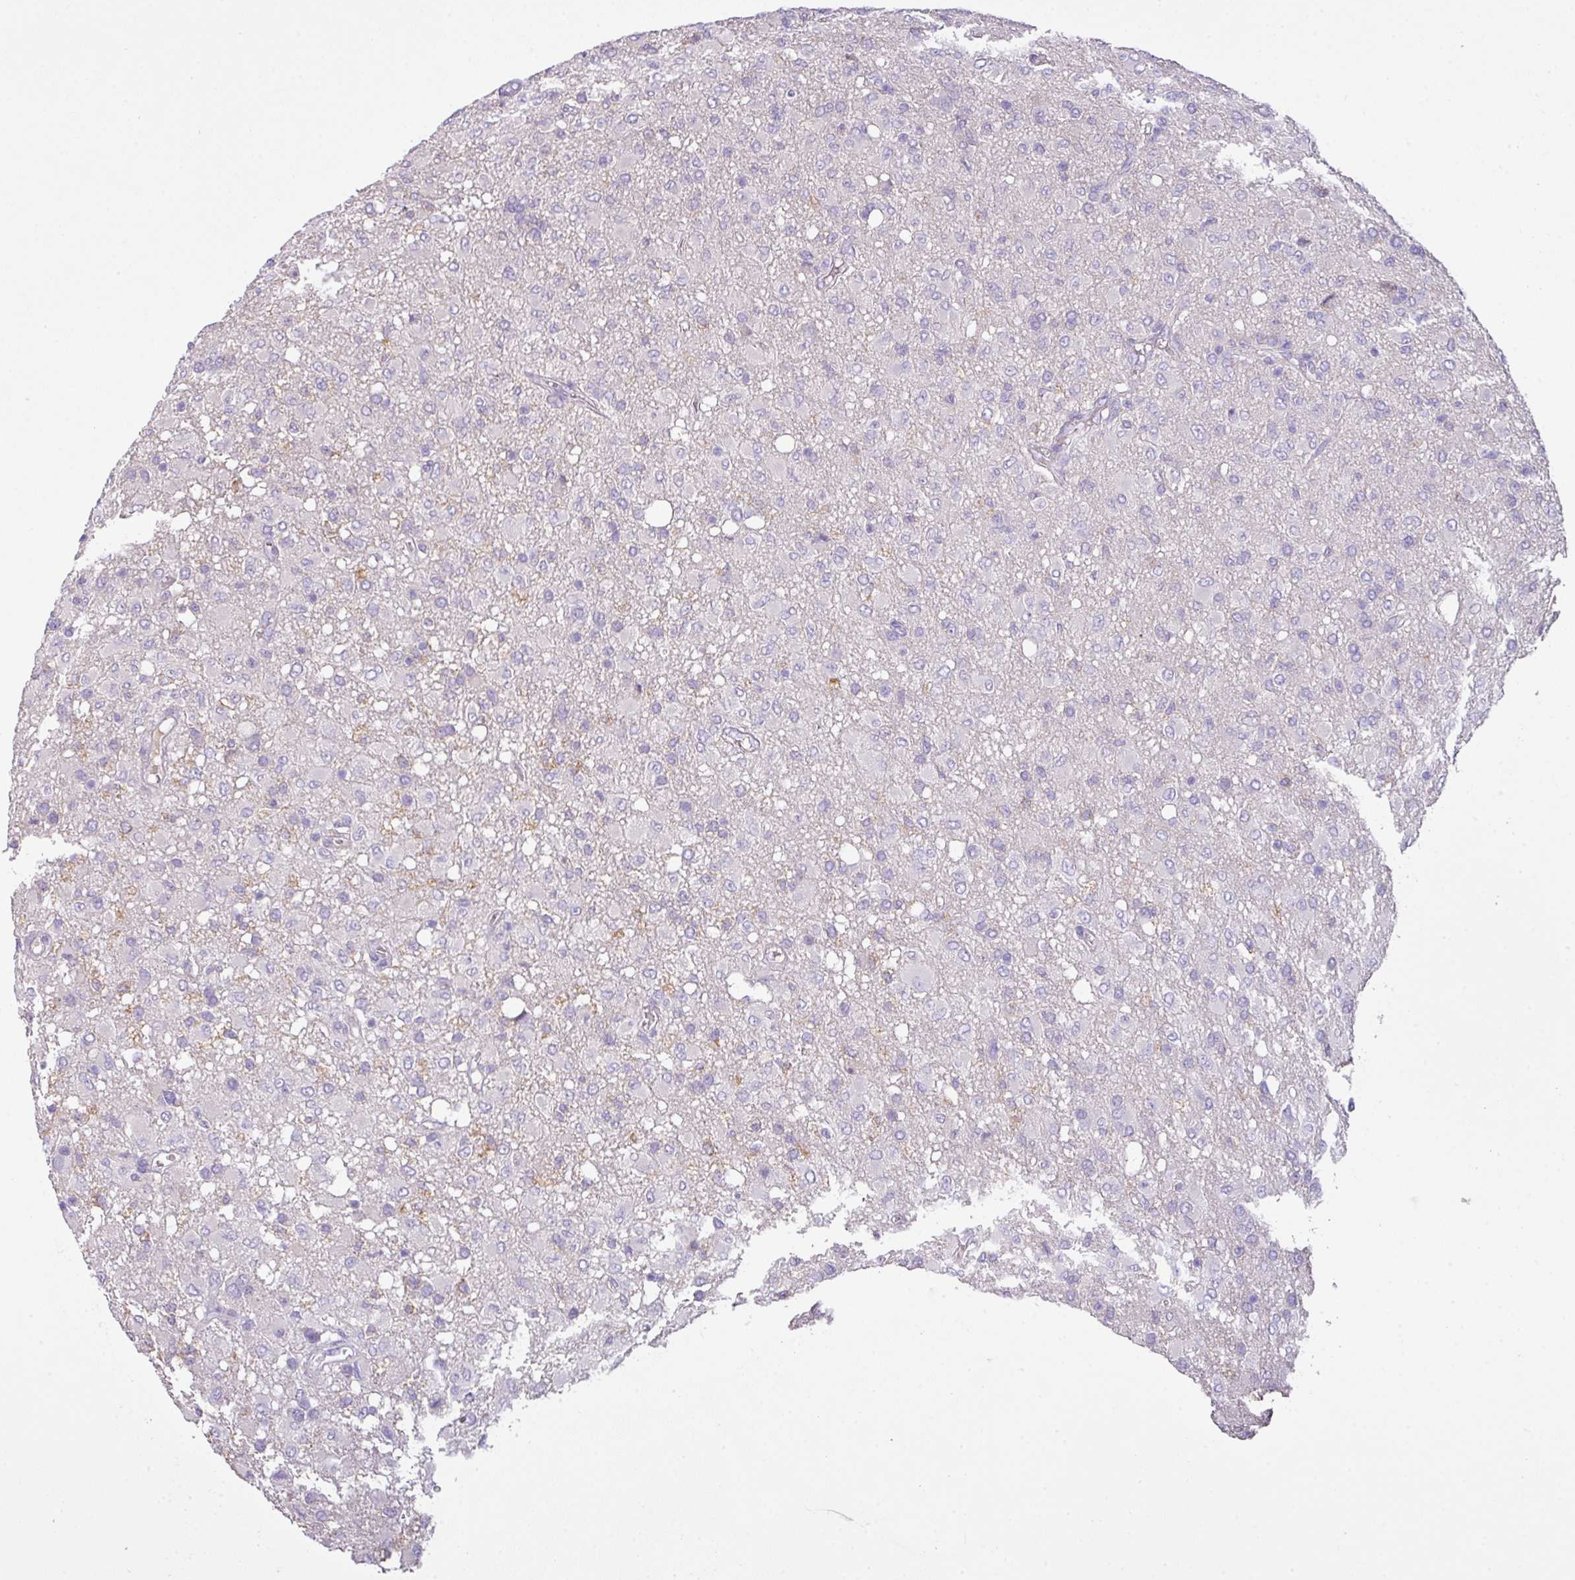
{"staining": {"intensity": "negative", "quantity": "none", "location": "none"}, "tissue": "glioma", "cell_type": "Tumor cells", "image_type": "cancer", "snomed": [{"axis": "morphology", "description": "Glioma, malignant, High grade"}, {"axis": "topography", "description": "Brain"}], "caption": "This is an immunohistochemistry (IHC) histopathology image of malignant glioma (high-grade). There is no staining in tumor cells.", "gene": "OR6C6", "patient": {"sex": "female", "age": 57}}